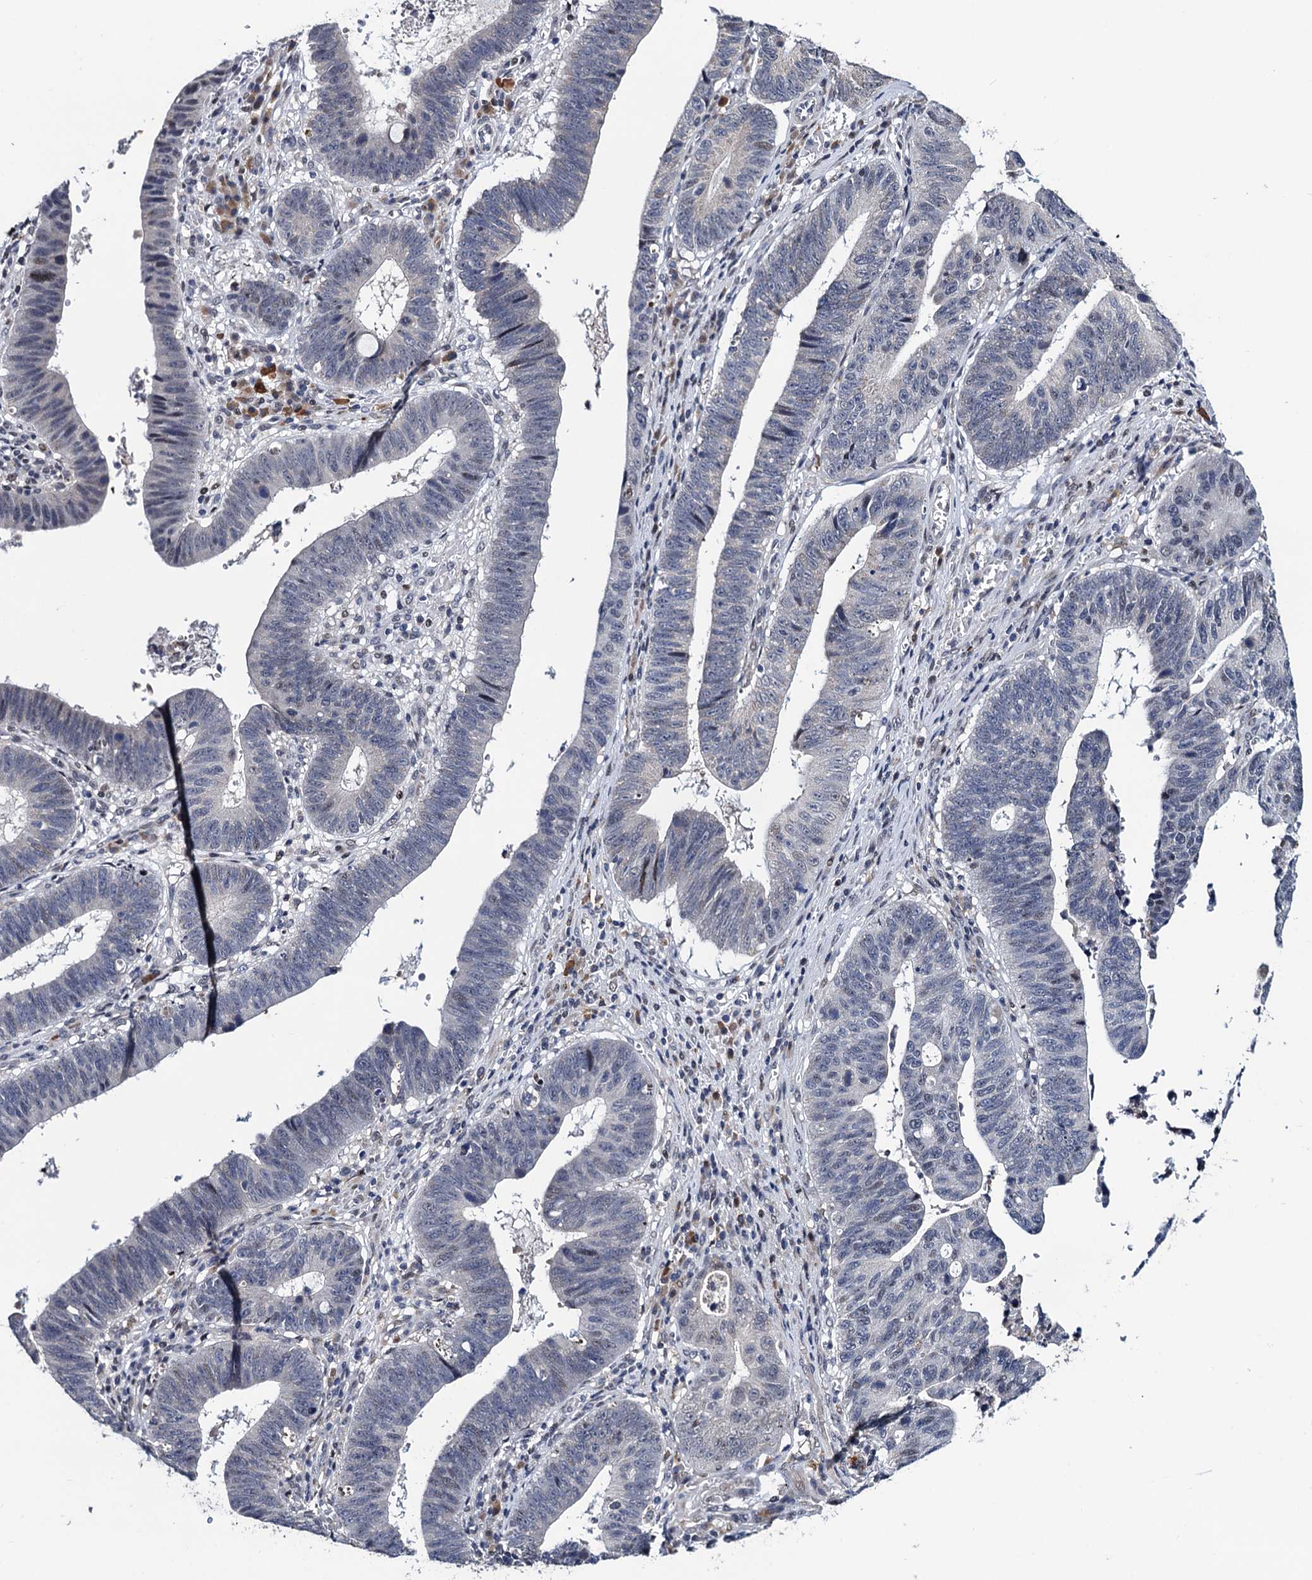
{"staining": {"intensity": "negative", "quantity": "none", "location": "none"}, "tissue": "stomach cancer", "cell_type": "Tumor cells", "image_type": "cancer", "snomed": [{"axis": "morphology", "description": "Adenocarcinoma, NOS"}, {"axis": "topography", "description": "Stomach"}], "caption": "Immunohistochemical staining of stomach cancer exhibits no significant staining in tumor cells. (DAB IHC with hematoxylin counter stain).", "gene": "FAM222A", "patient": {"sex": "male", "age": 59}}